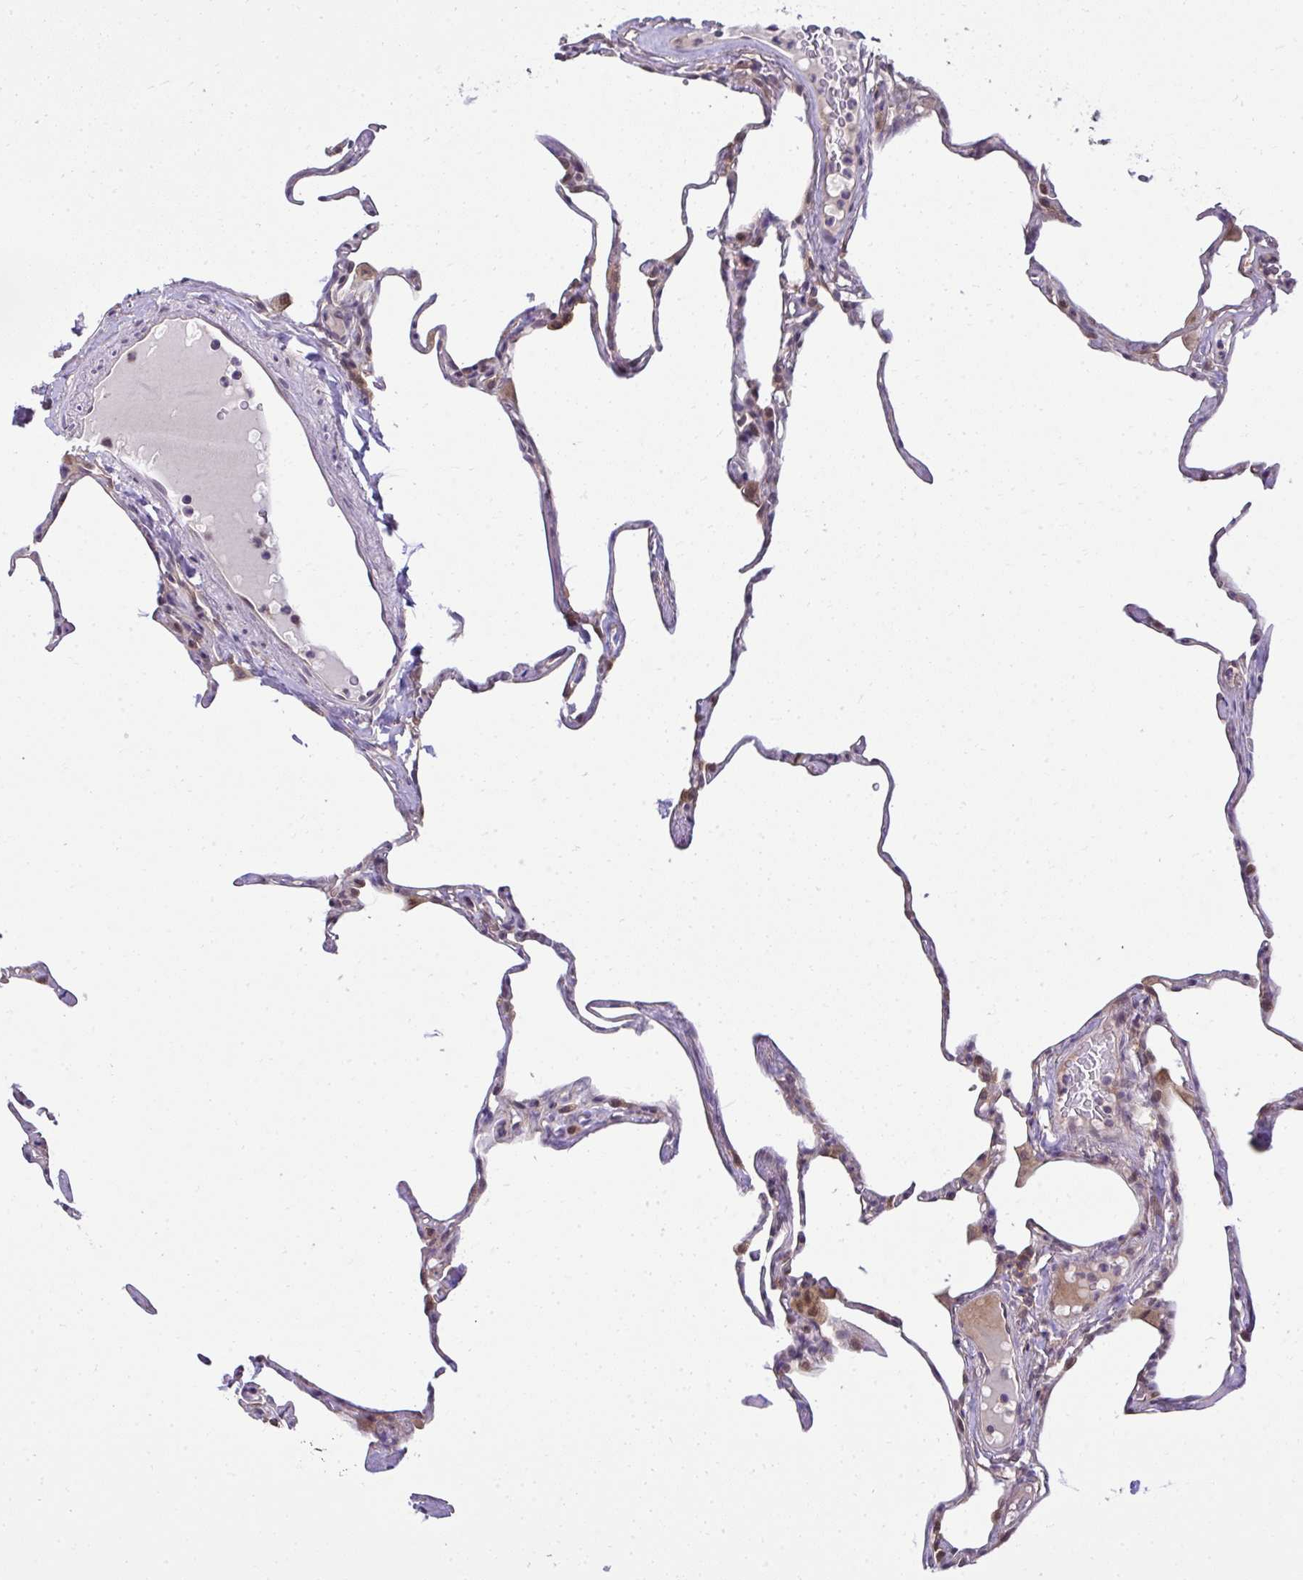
{"staining": {"intensity": "moderate", "quantity": "25%-75%", "location": "cytoplasmic/membranous,nuclear"}, "tissue": "lung", "cell_type": "Alveolar cells", "image_type": "normal", "snomed": [{"axis": "morphology", "description": "Normal tissue, NOS"}, {"axis": "topography", "description": "Lung"}], "caption": "Normal lung displays moderate cytoplasmic/membranous,nuclear staining in about 25%-75% of alveolar cells, visualized by immunohistochemistry. (Stains: DAB in brown, nuclei in blue, Microscopy: brightfield microscopy at high magnification).", "gene": "RDH14", "patient": {"sex": "male", "age": 65}}